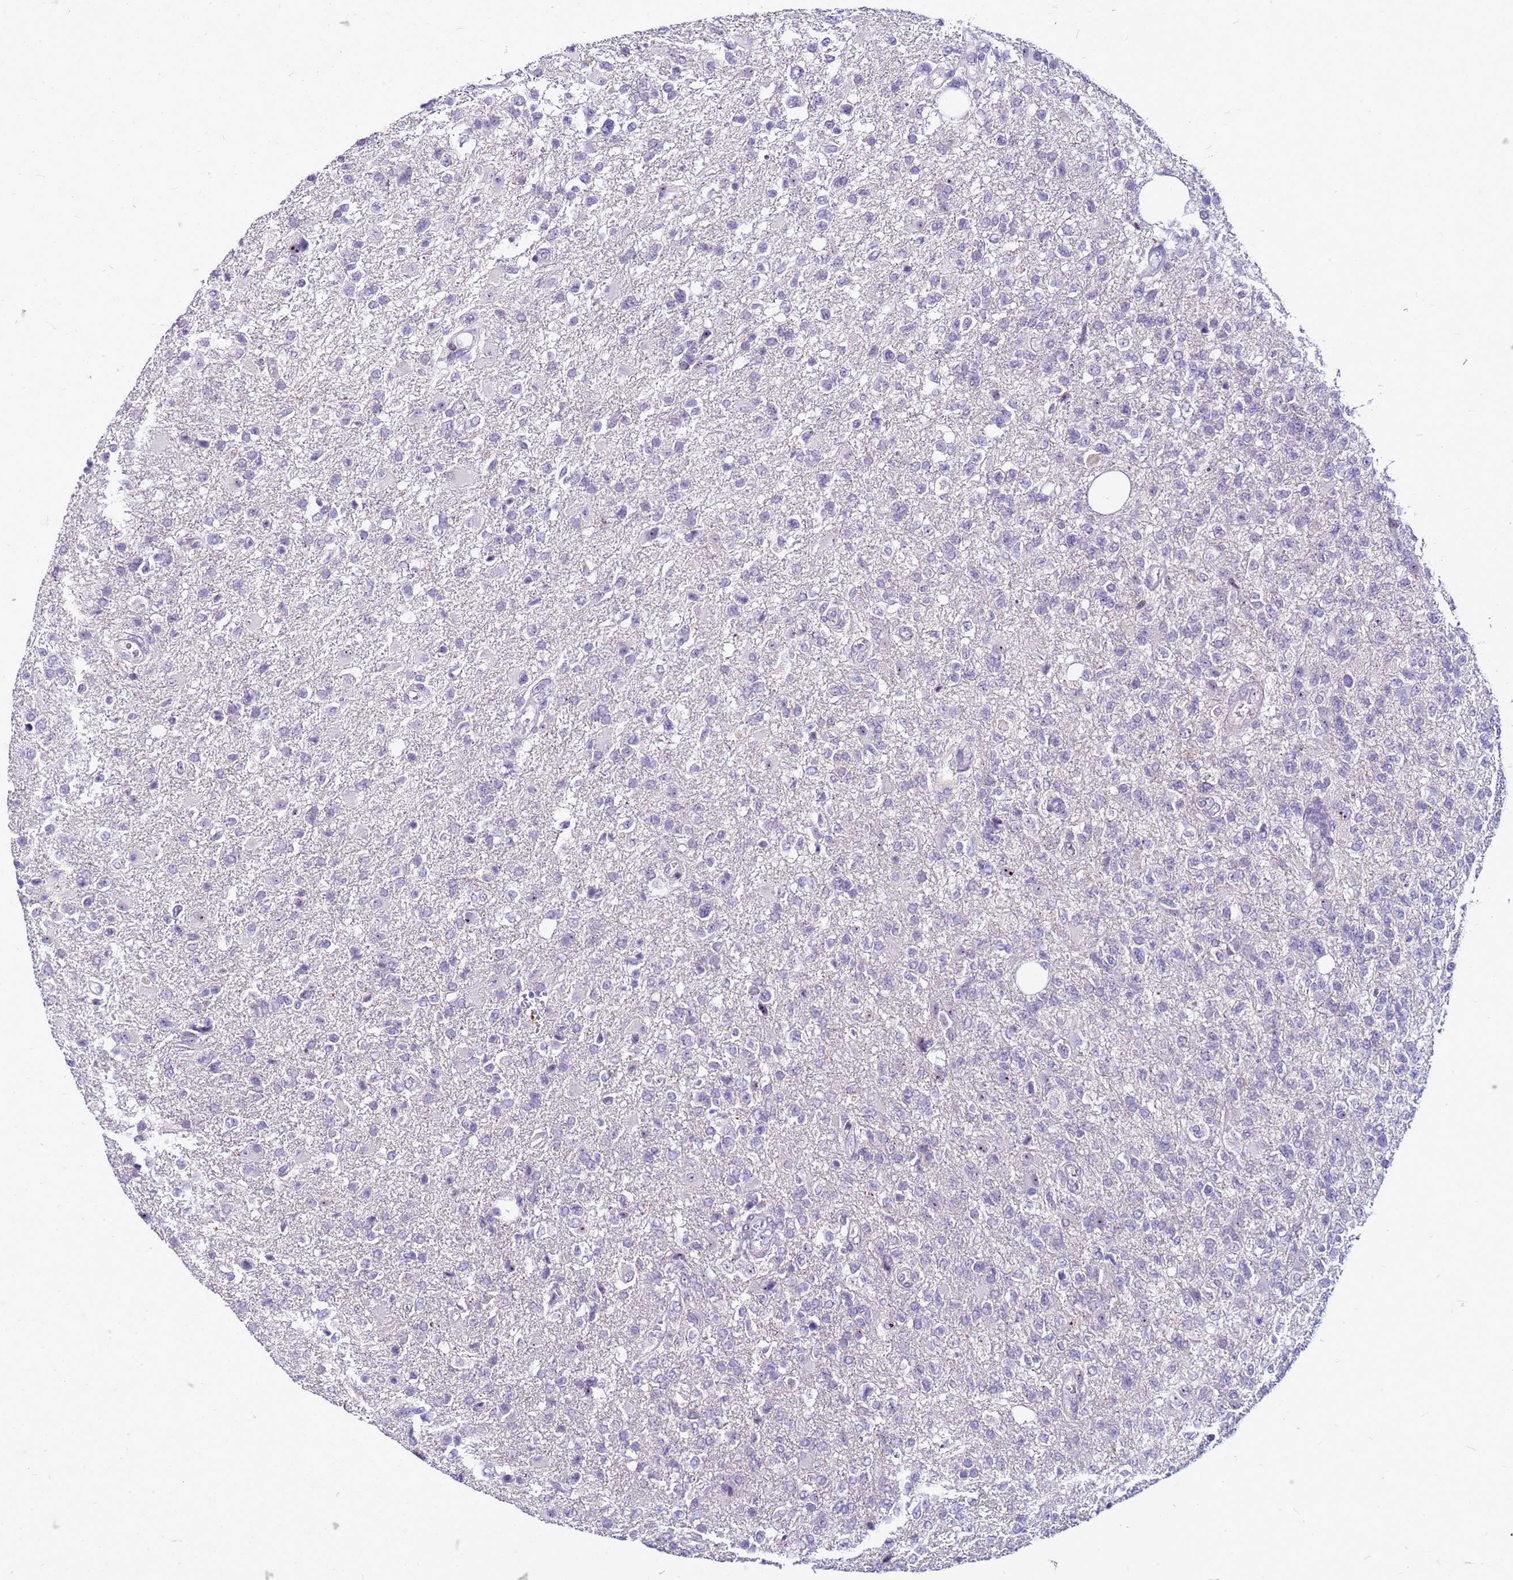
{"staining": {"intensity": "negative", "quantity": "none", "location": "none"}, "tissue": "glioma", "cell_type": "Tumor cells", "image_type": "cancer", "snomed": [{"axis": "morphology", "description": "Glioma, malignant, High grade"}, {"axis": "topography", "description": "Brain"}], "caption": "A histopathology image of human glioma is negative for staining in tumor cells.", "gene": "VPS4B", "patient": {"sex": "male", "age": 56}}